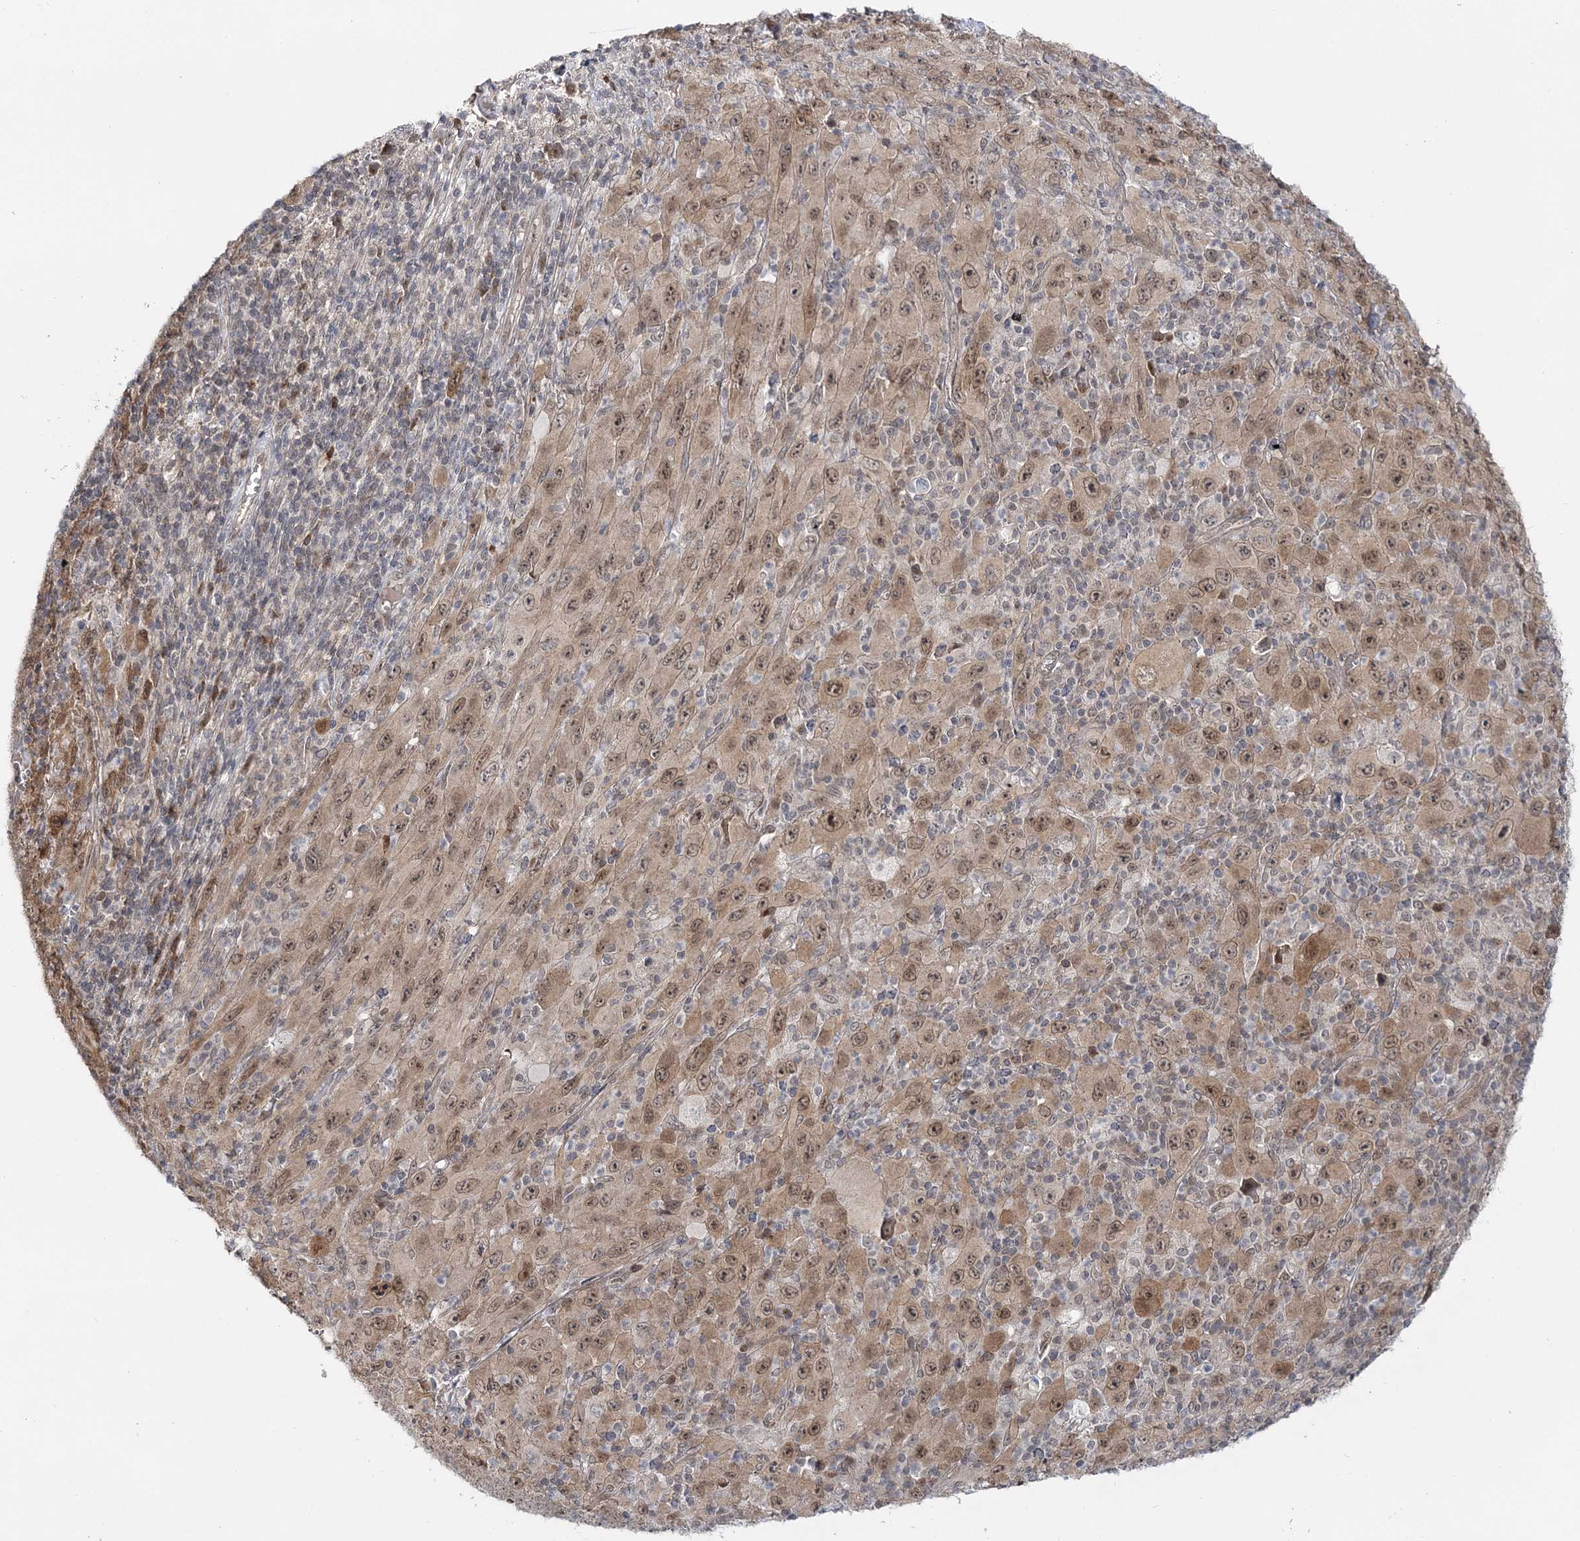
{"staining": {"intensity": "moderate", "quantity": ">75%", "location": "cytoplasmic/membranous,nuclear"}, "tissue": "melanoma", "cell_type": "Tumor cells", "image_type": "cancer", "snomed": [{"axis": "morphology", "description": "Malignant melanoma, Metastatic site"}, {"axis": "topography", "description": "Skin"}], "caption": "There is medium levels of moderate cytoplasmic/membranous and nuclear expression in tumor cells of malignant melanoma (metastatic site), as demonstrated by immunohistochemical staining (brown color).", "gene": "ZFAND6", "patient": {"sex": "female", "age": 56}}